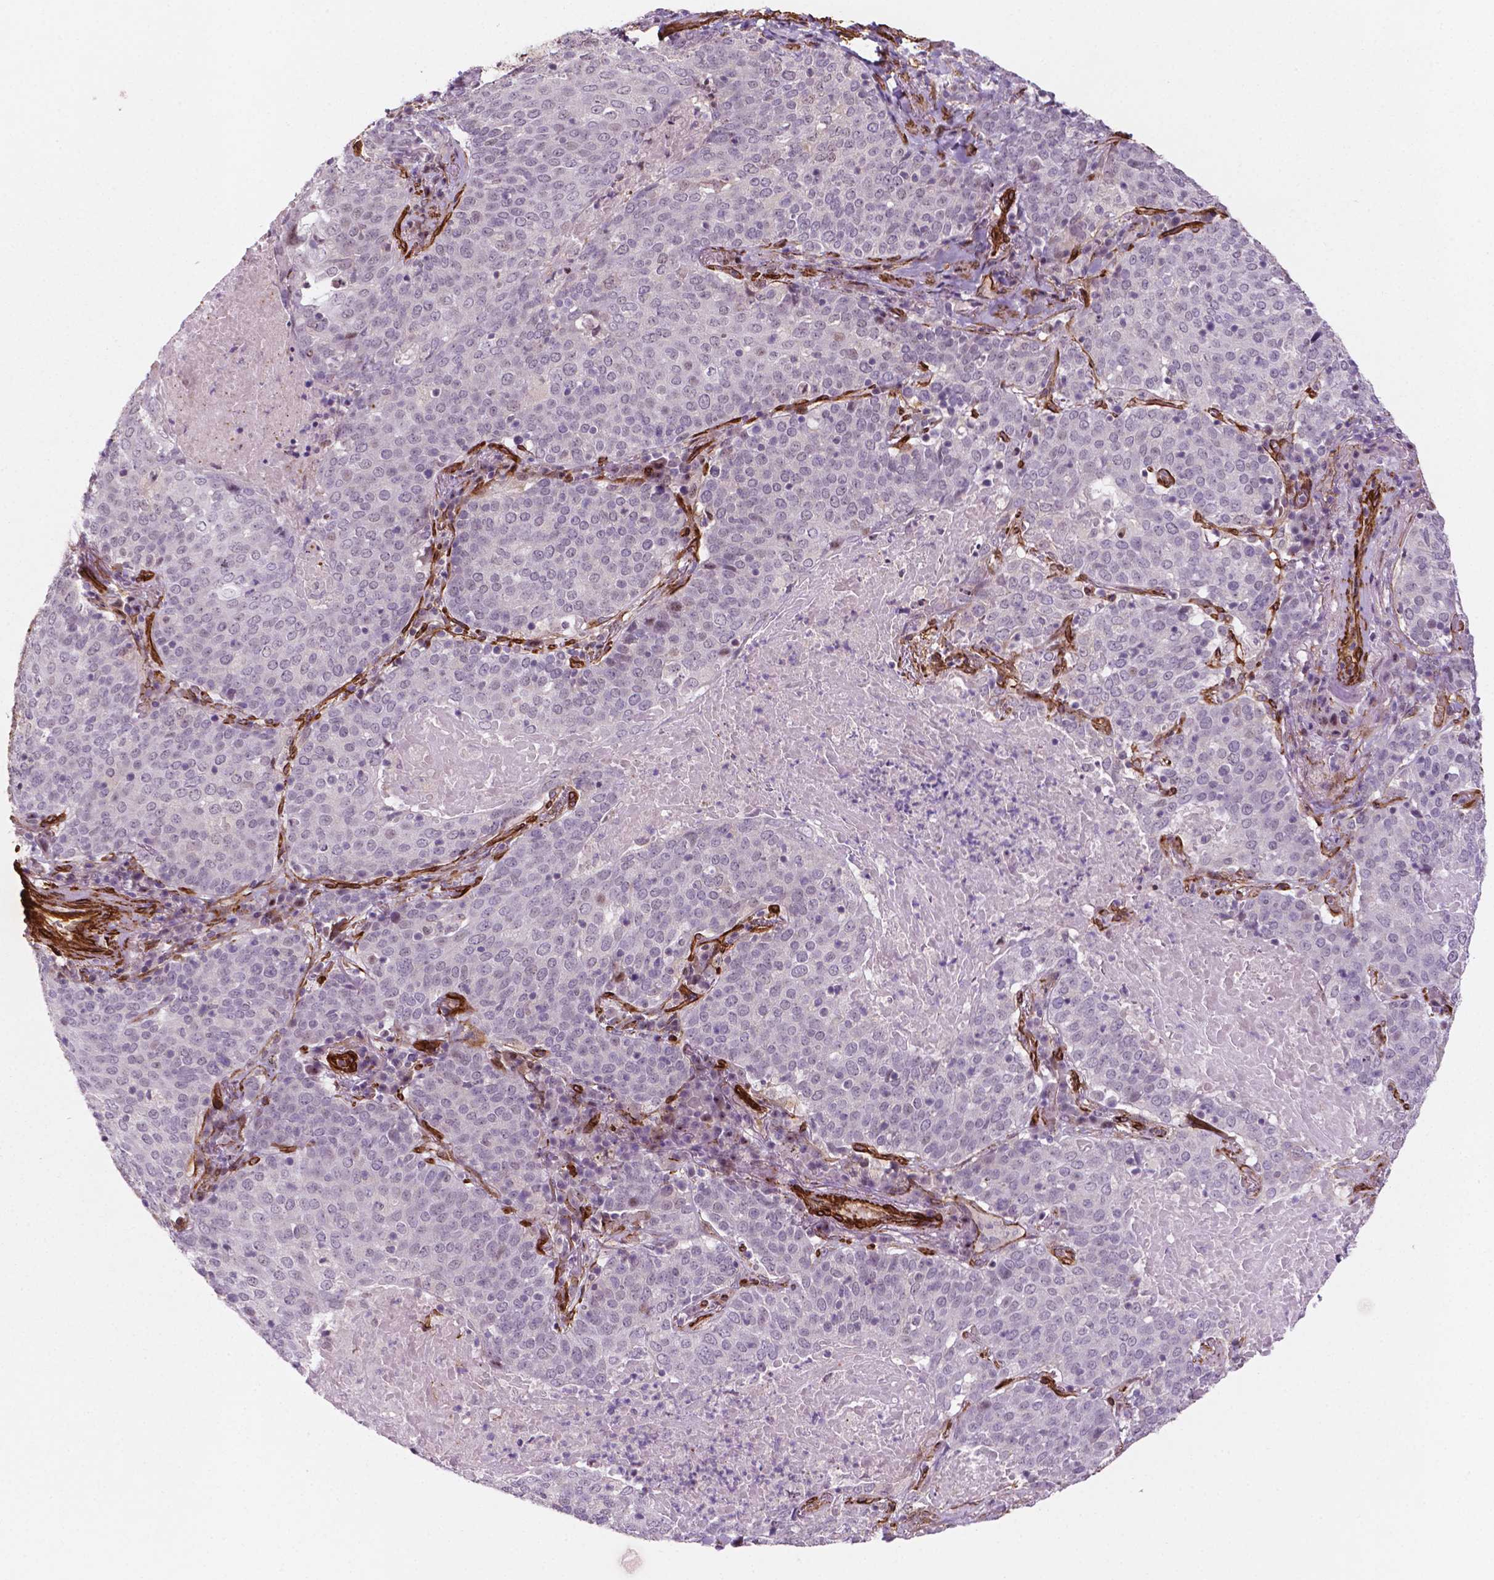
{"staining": {"intensity": "negative", "quantity": "none", "location": "none"}, "tissue": "lung cancer", "cell_type": "Tumor cells", "image_type": "cancer", "snomed": [{"axis": "morphology", "description": "Squamous cell carcinoma, NOS"}, {"axis": "topography", "description": "Lung"}], "caption": "An image of human lung squamous cell carcinoma is negative for staining in tumor cells.", "gene": "EGFL8", "patient": {"sex": "male", "age": 82}}